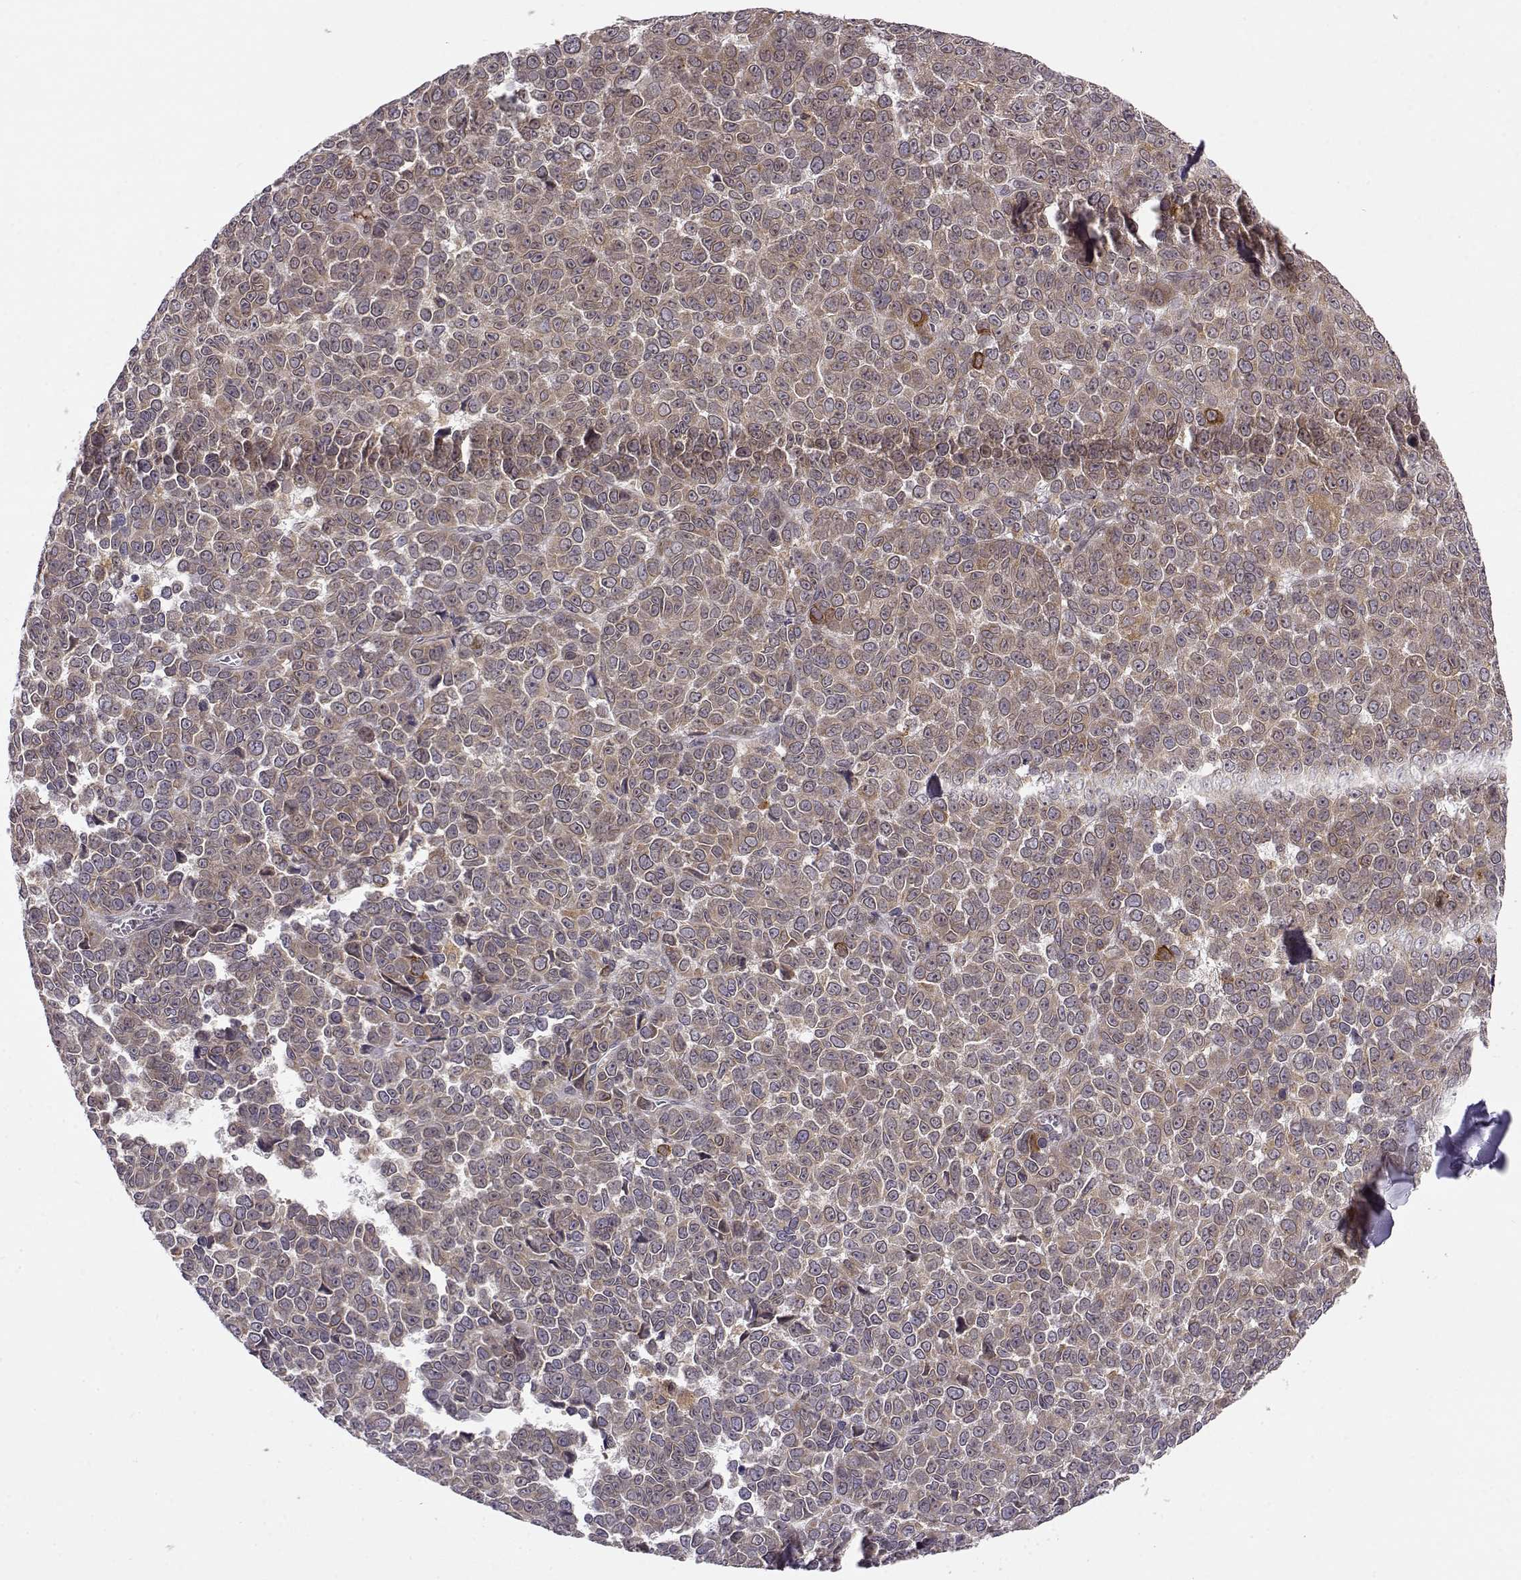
{"staining": {"intensity": "weak", "quantity": "25%-75%", "location": "cytoplasmic/membranous"}, "tissue": "melanoma", "cell_type": "Tumor cells", "image_type": "cancer", "snomed": [{"axis": "morphology", "description": "Malignant melanoma, NOS"}, {"axis": "topography", "description": "Skin"}], "caption": "High-power microscopy captured an IHC micrograph of melanoma, revealing weak cytoplasmic/membranous expression in about 25%-75% of tumor cells.", "gene": "ERGIC2", "patient": {"sex": "female", "age": 95}}